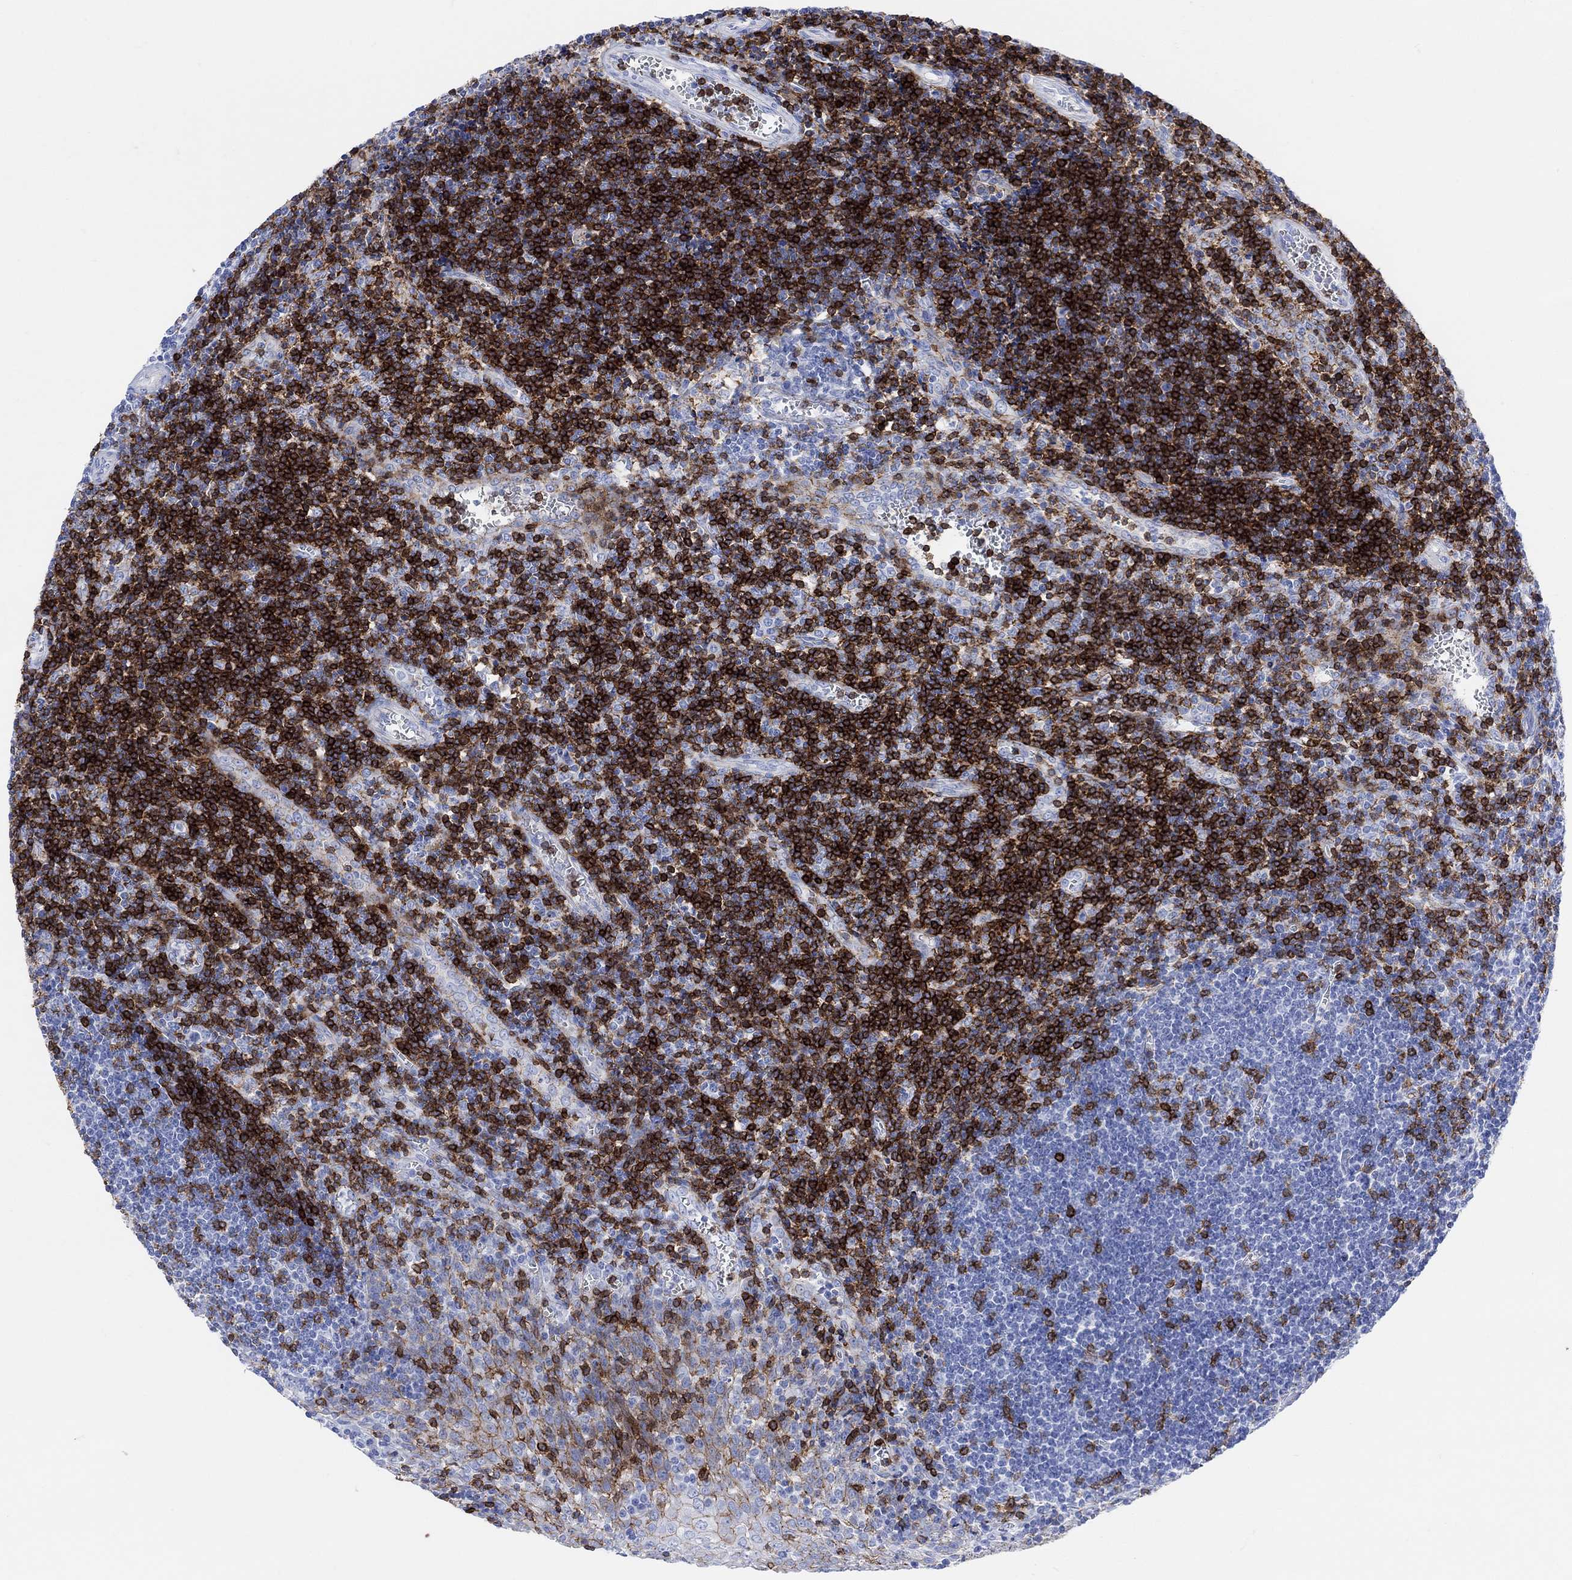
{"staining": {"intensity": "strong", "quantity": "<25%", "location": "cytoplasmic/membranous"}, "tissue": "tonsil", "cell_type": "Germinal center cells", "image_type": "normal", "snomed": [{"axis": "morphology", "description": "Normal tissue, NOS"}, {"axis": "topography", "description": "Tonsil"}], "caption": "This micrograph shows benign tonsil stained with IHC to label a protein in brown. The cytoplasmic/membranous of germinal center cells show strong positivity for the protein. Nuclei are counter-stained blue.", "gene": "GPR65", "patient": {"sex": "male", "age": 33}}